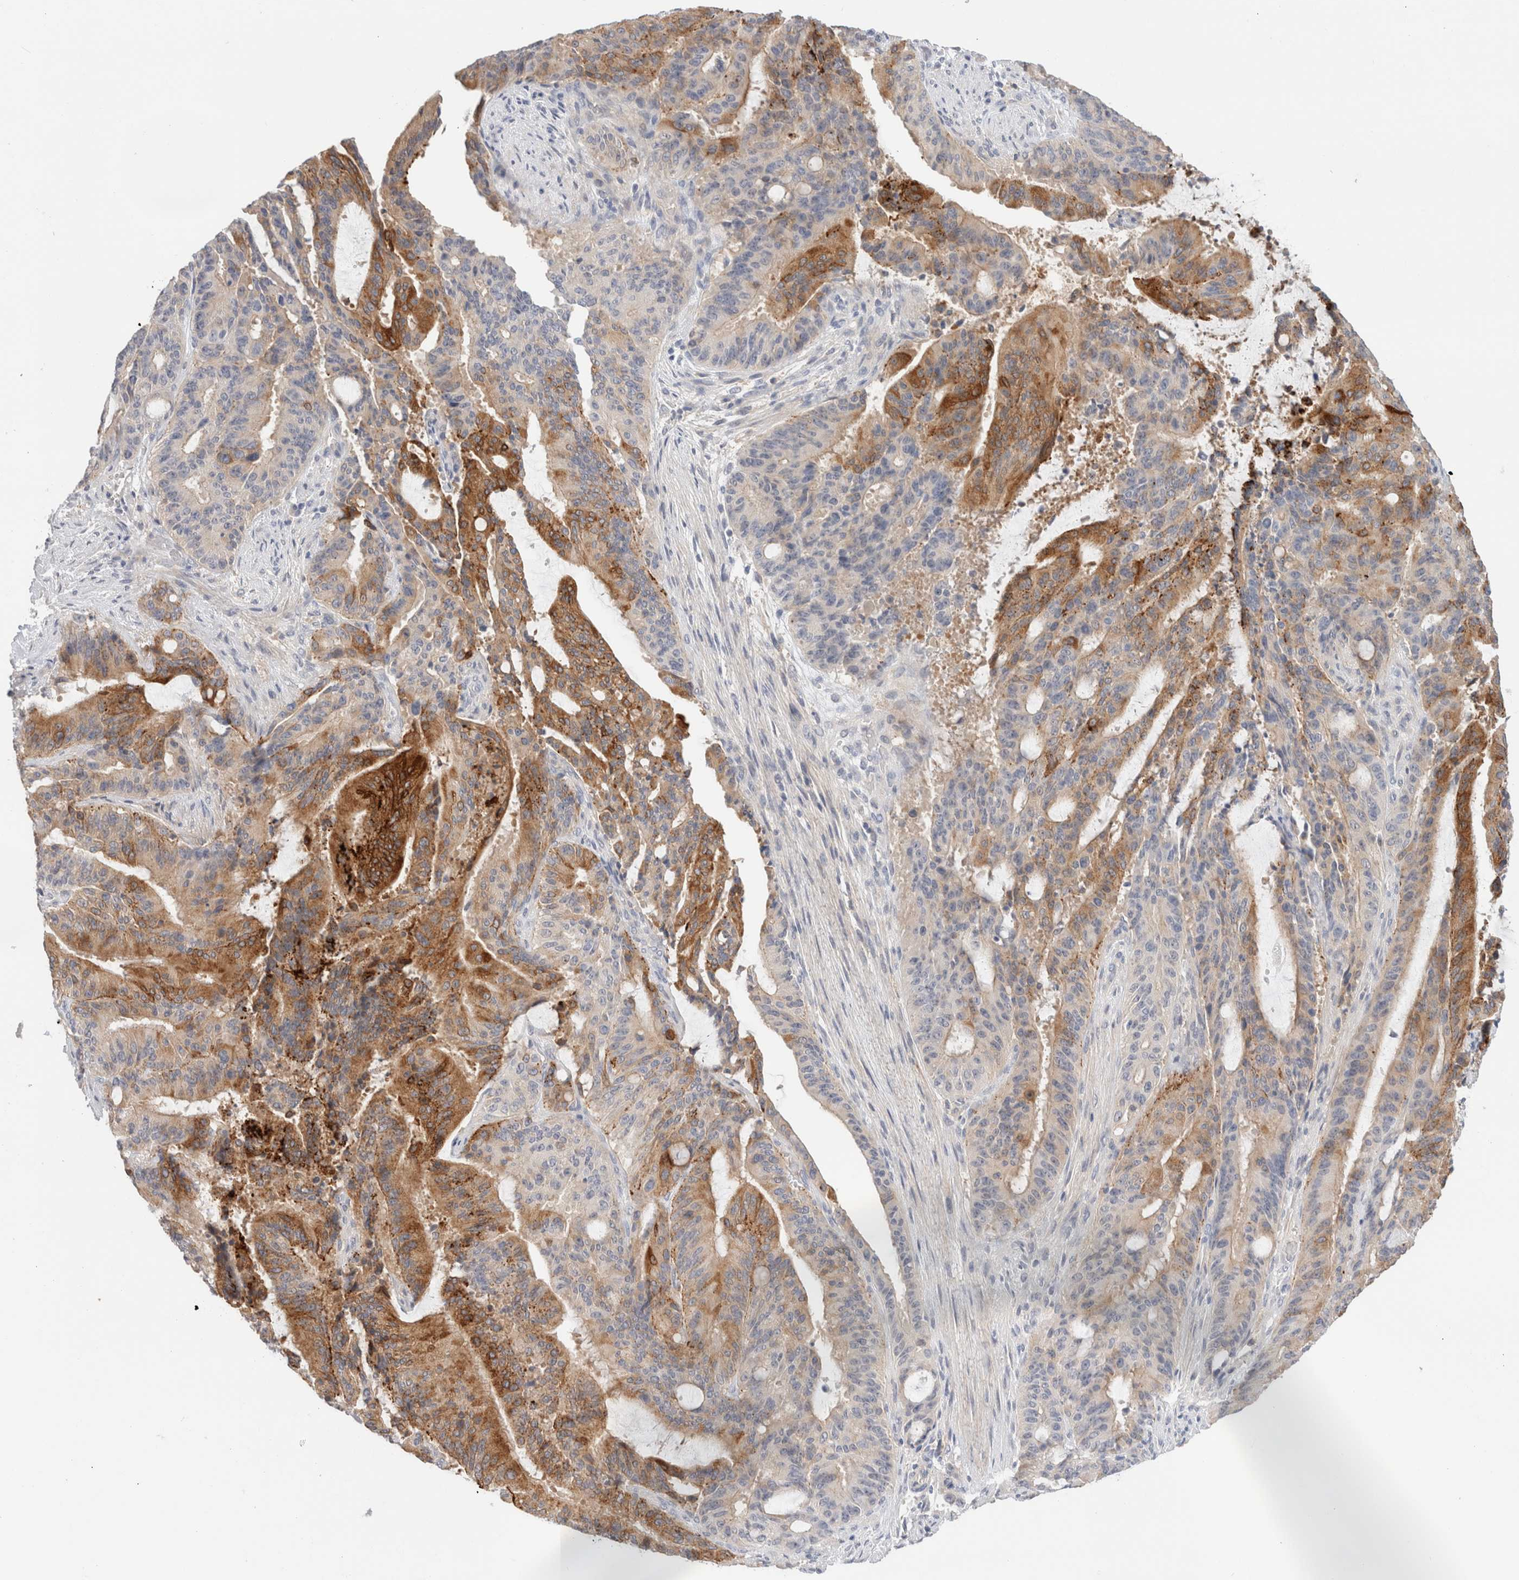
{"staining": {"intensity": "moderate", "quantity": "25%-75%", "location": "cytoplasmic/membranous"}, "tissue": "liver cancer", "cell_type": "Tumor cells", "image_type": "cancer", "snomed": [{"axis": "morphology", "description": "Normal tissue, NOS"}, {"axis": "morphology", "description": "Cholangiocarcinoma"}, {"axis": "topography", "description": "Liver"}, {"axis": "topography", "description": "Peripheral nerve tissue"}], "caption": "Cholangiocarcinoma (liver) stained for a protein displays moderate cytoplasmic/membranous positivity in tumor cells. The staining was performed using DAB to visualize the protein expression in brown, while the nuclei were stained in blue with hematoxylin (Magnification: 20x).", "gene": "SDR16C5", "patient": {"sex": "female", "age": 73}}